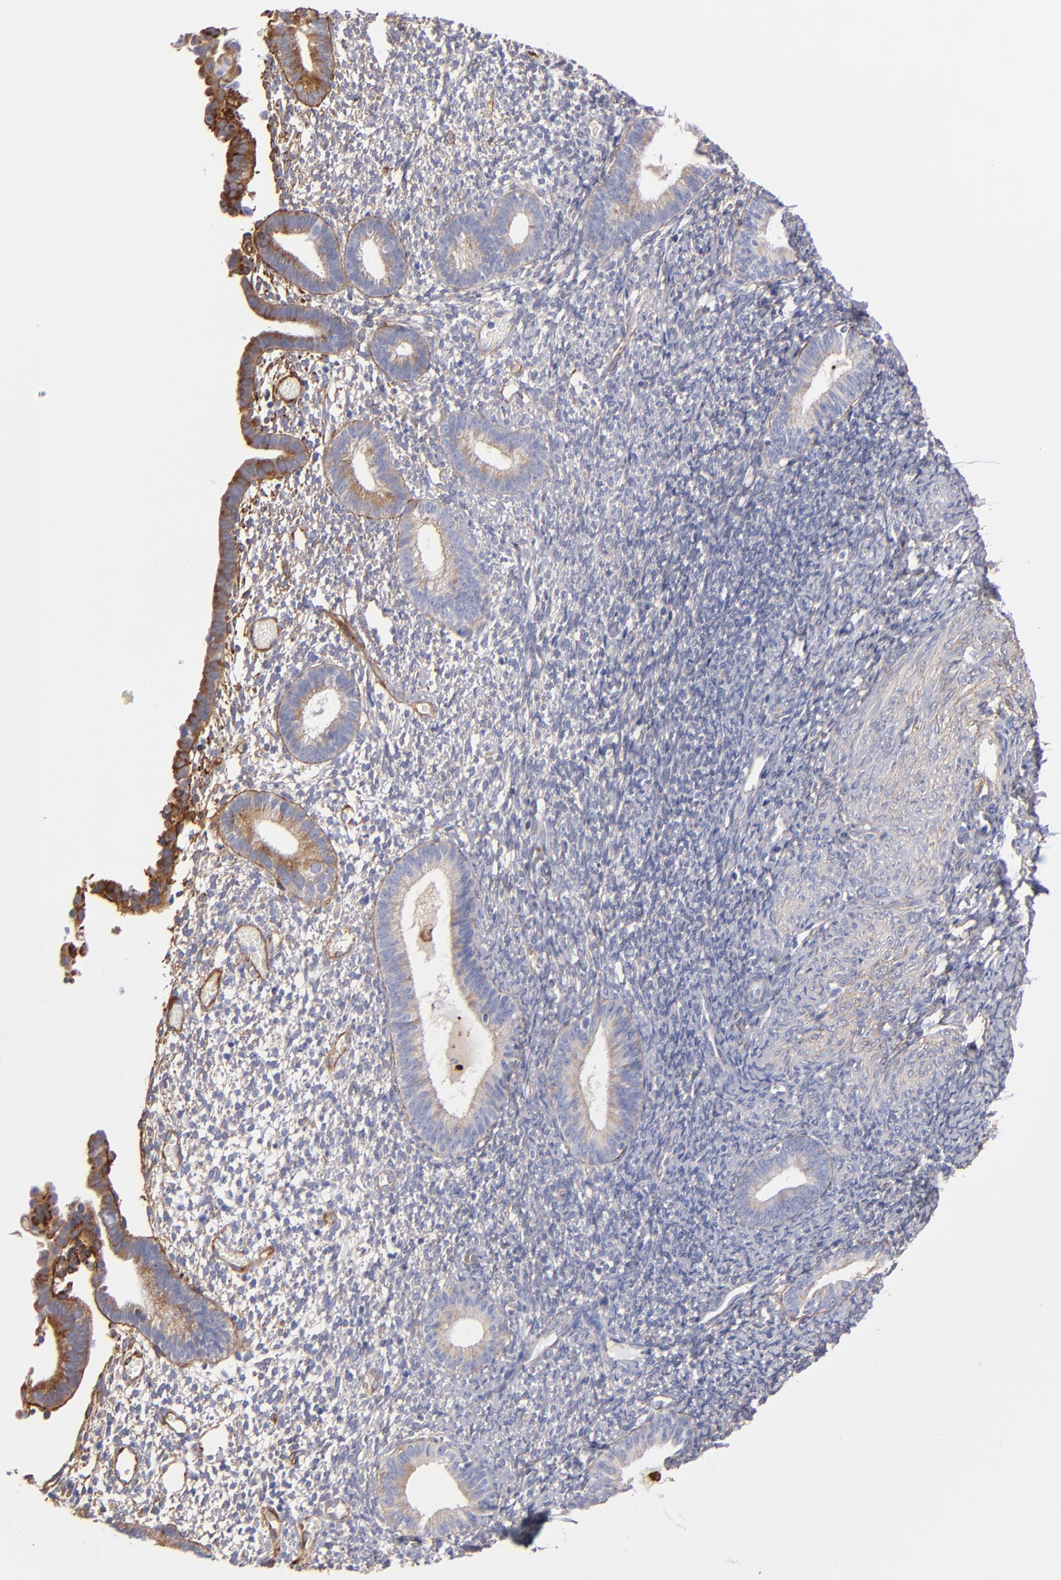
{"staining": {"intensity": "weak", "quantity": "25%-75%", "location": "cytoplasmic/membranous"}, "tissue": "endometrium", "cell_type": "Cells in endometrial stroma", "image_type": "normal", "snomed": [{"axis": "morphology", "description": "Normal tissue, NOS"}, {"axis": "topography", "description": "Smooth muscle"}, {"axis": "topography", "description": "Endometrium"}], "caption": "Immunohistochemistry micrograph of unremarkable endometrium: human endometrium stained using IHC displays low levels of weak protein expression localized specifically in the cytoplasmic/membranous of cells in endometrial stroma, appearing as a cytoplasmic/membranous brown color.", "gene": "LAMC1", "patient": {"sex": "female", "age": 57}}